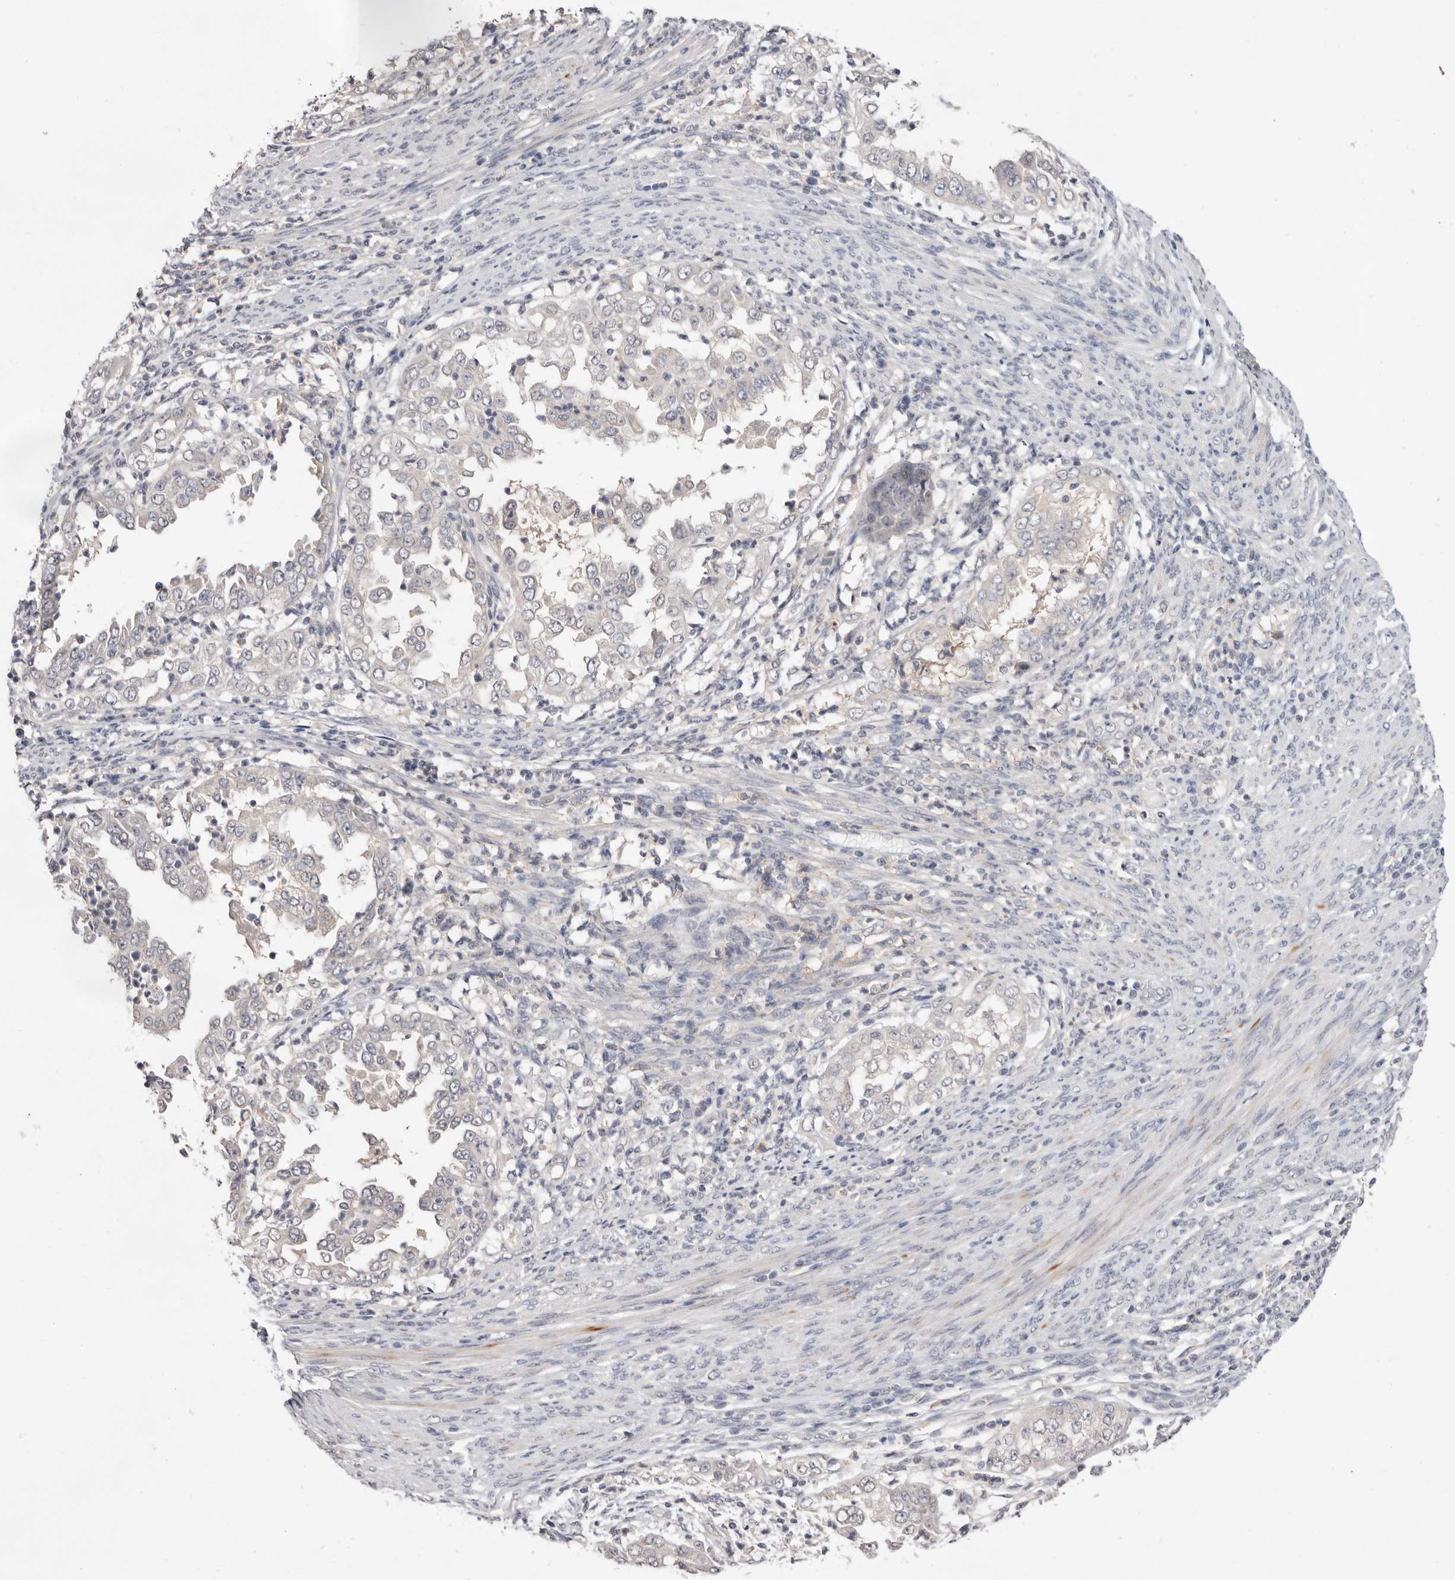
{"staining": {"intensity": "negative", "quantity": "none", "location": "none"}, "tissue": "endometrial cancer", "cell_type": "Tumor cells", "image_type": "cancer", "snomed": [{"axis": "morphology", "description": "Adenocarcinoma, NOS"}, {"axis": "topography", "description": "Endometrium"}], "caption": "High power microscopy histopathology image of an immunohistochemistry (IHC) histopathology image of adenocarcinoma (endometrial), revealing no significant expression in tumor cells.", "gene": "DOP1A", "patient": {"sex": "female", "age": 85}}